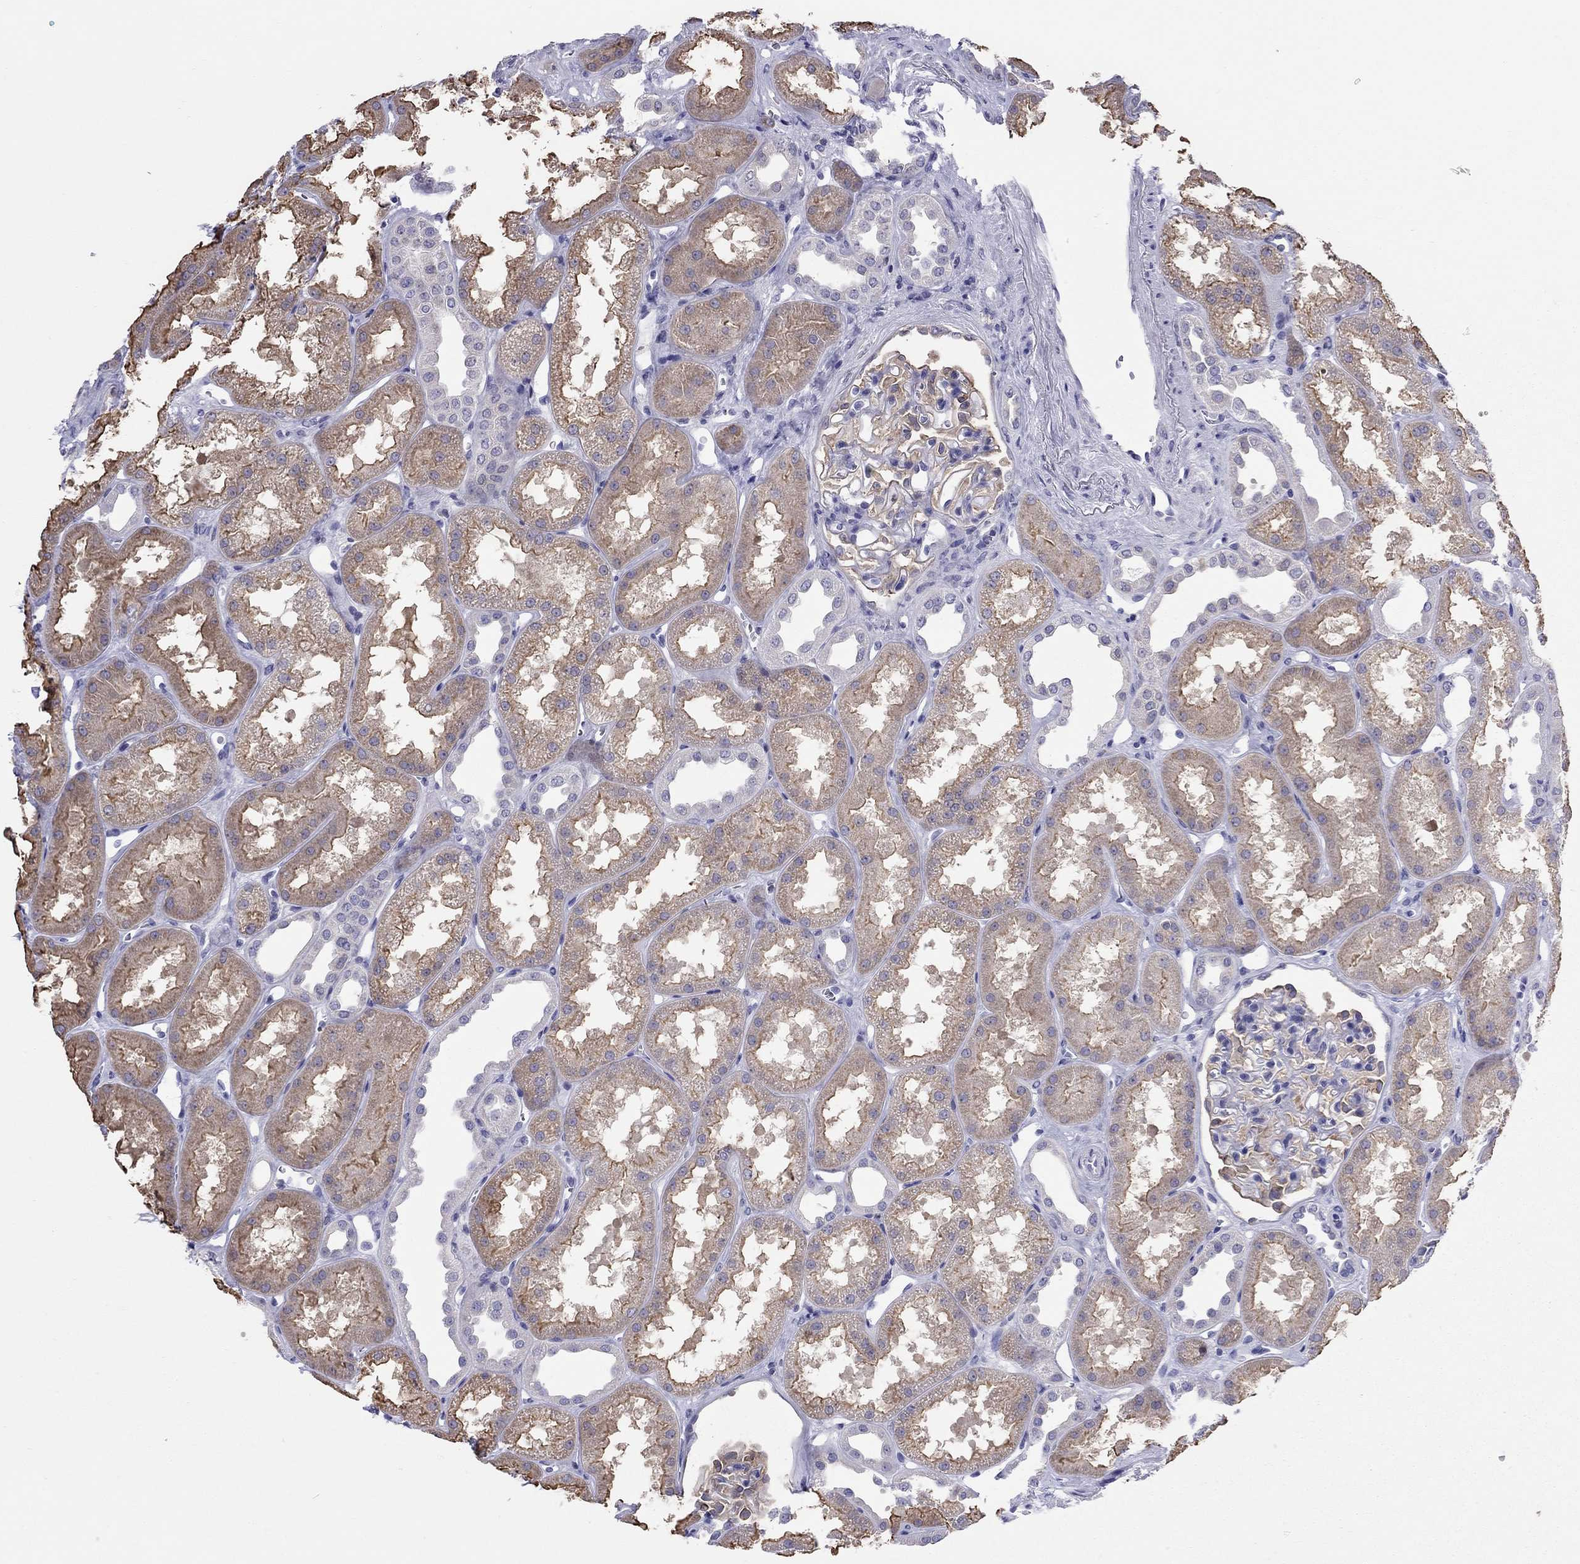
{"staining": {"intensity": "negative", "quantity": "none", "location": "none"}, "tissue": "kidney", "cell_type": "Cells in glomeruli", "image_type": "normal", "snomed": [{"axis": "morphology", "description": "Normal tissue, NOS"}, {"axis": "topography", "description": "Kidney"}], "caption": "Immunohistochemistry of normal kidney demonstrates no expression in cells in glomeruli. (DAB immunohistochemistry (IHC) with hematoxylin counter stain).", "gene": "SLC46A2", "patient": {"sex": "male", "age": 61}}